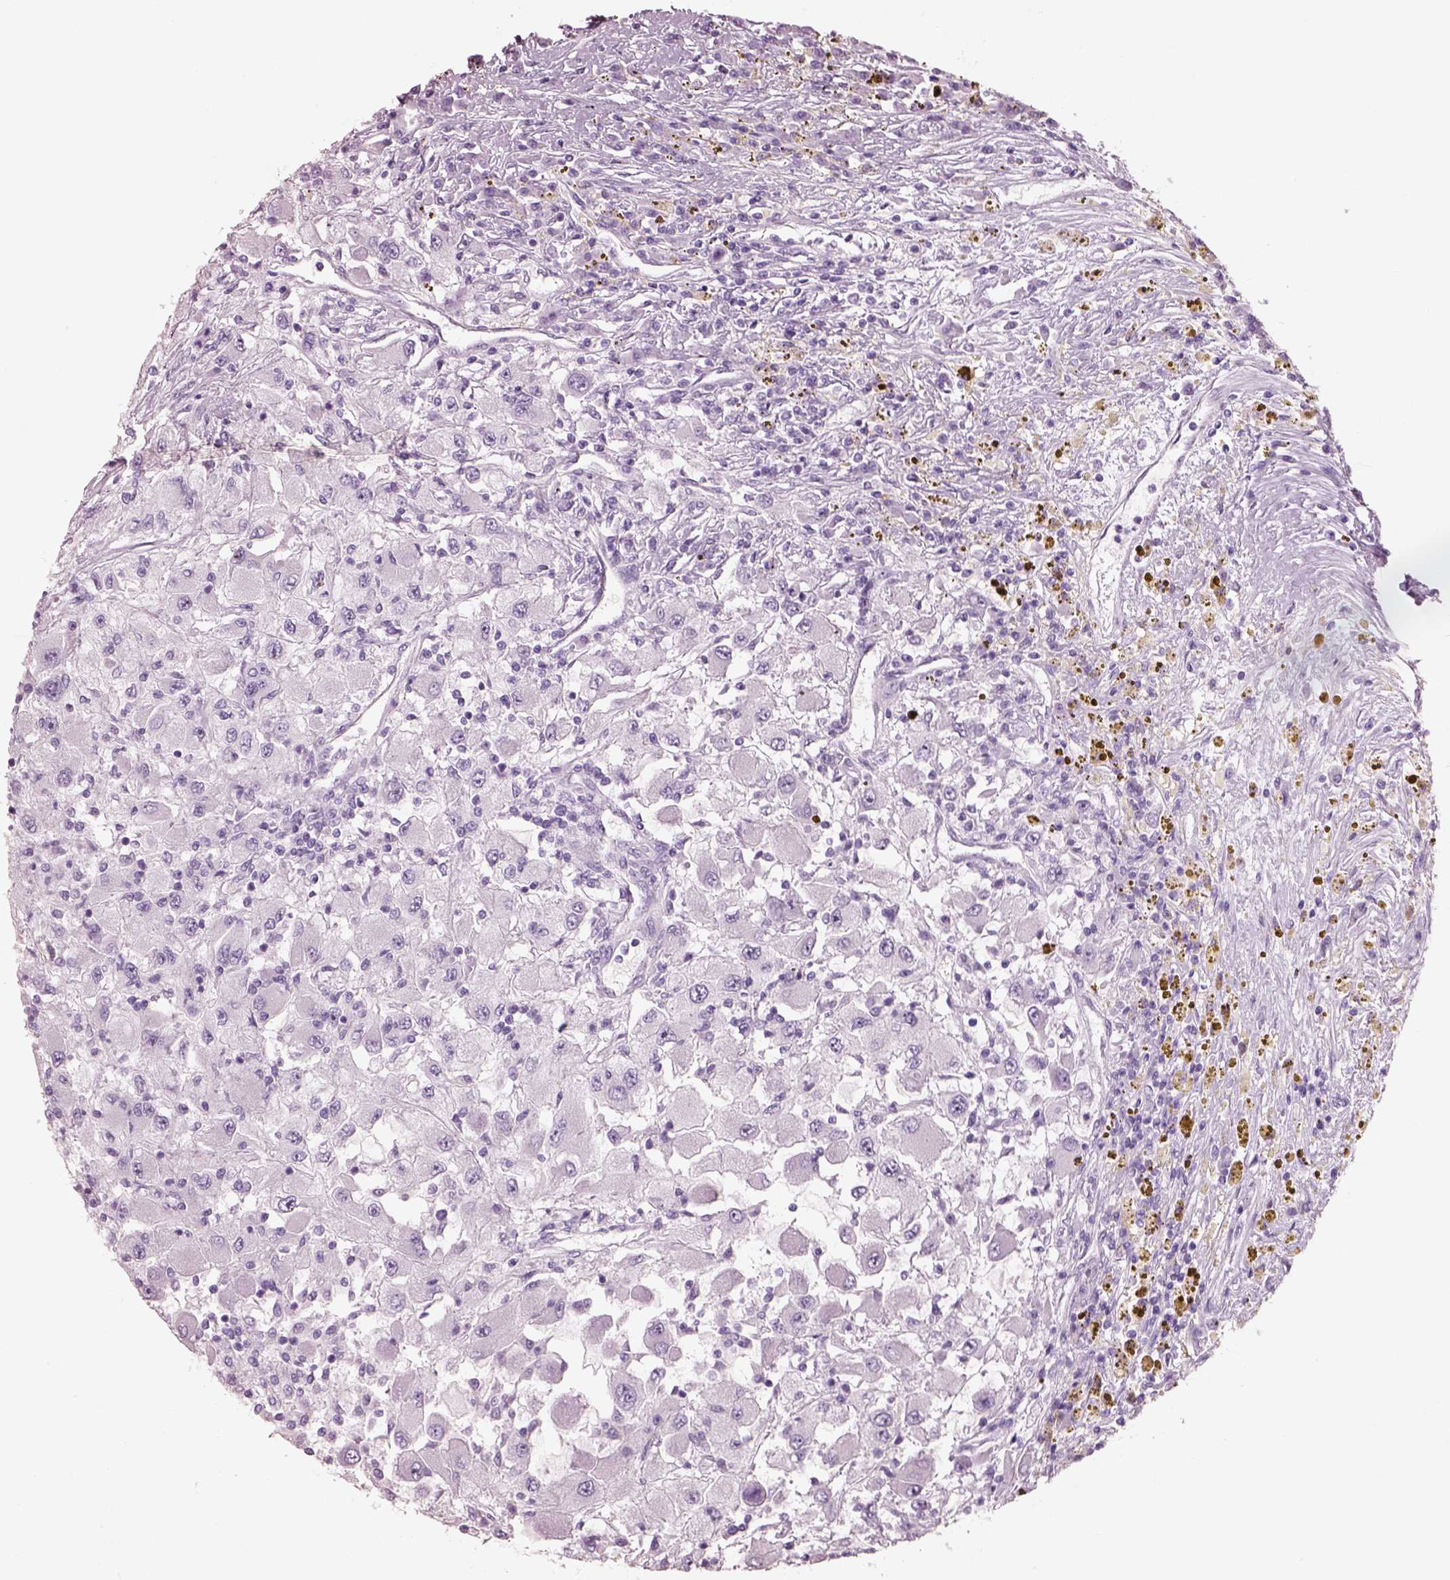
{"staining": {"intensity": "negative", "quantity": "none", "location": "none"}, "tissue": "renal cancer", "cell_type": "Tumor cells", "image_type": "cancer", "snomed": [{"axis": "morphology", "description": "Adenocarcinoma, NOS"}, {"axis": "topography", "description": "Kidney"}], "caption": "DAB immunohistochemical staining of human renal cancer (adenocarcinoma) demonstrates no significant expression in tumor cells.", "gene": "PNOC", "patient": {"sex": "female", "age": 67}}